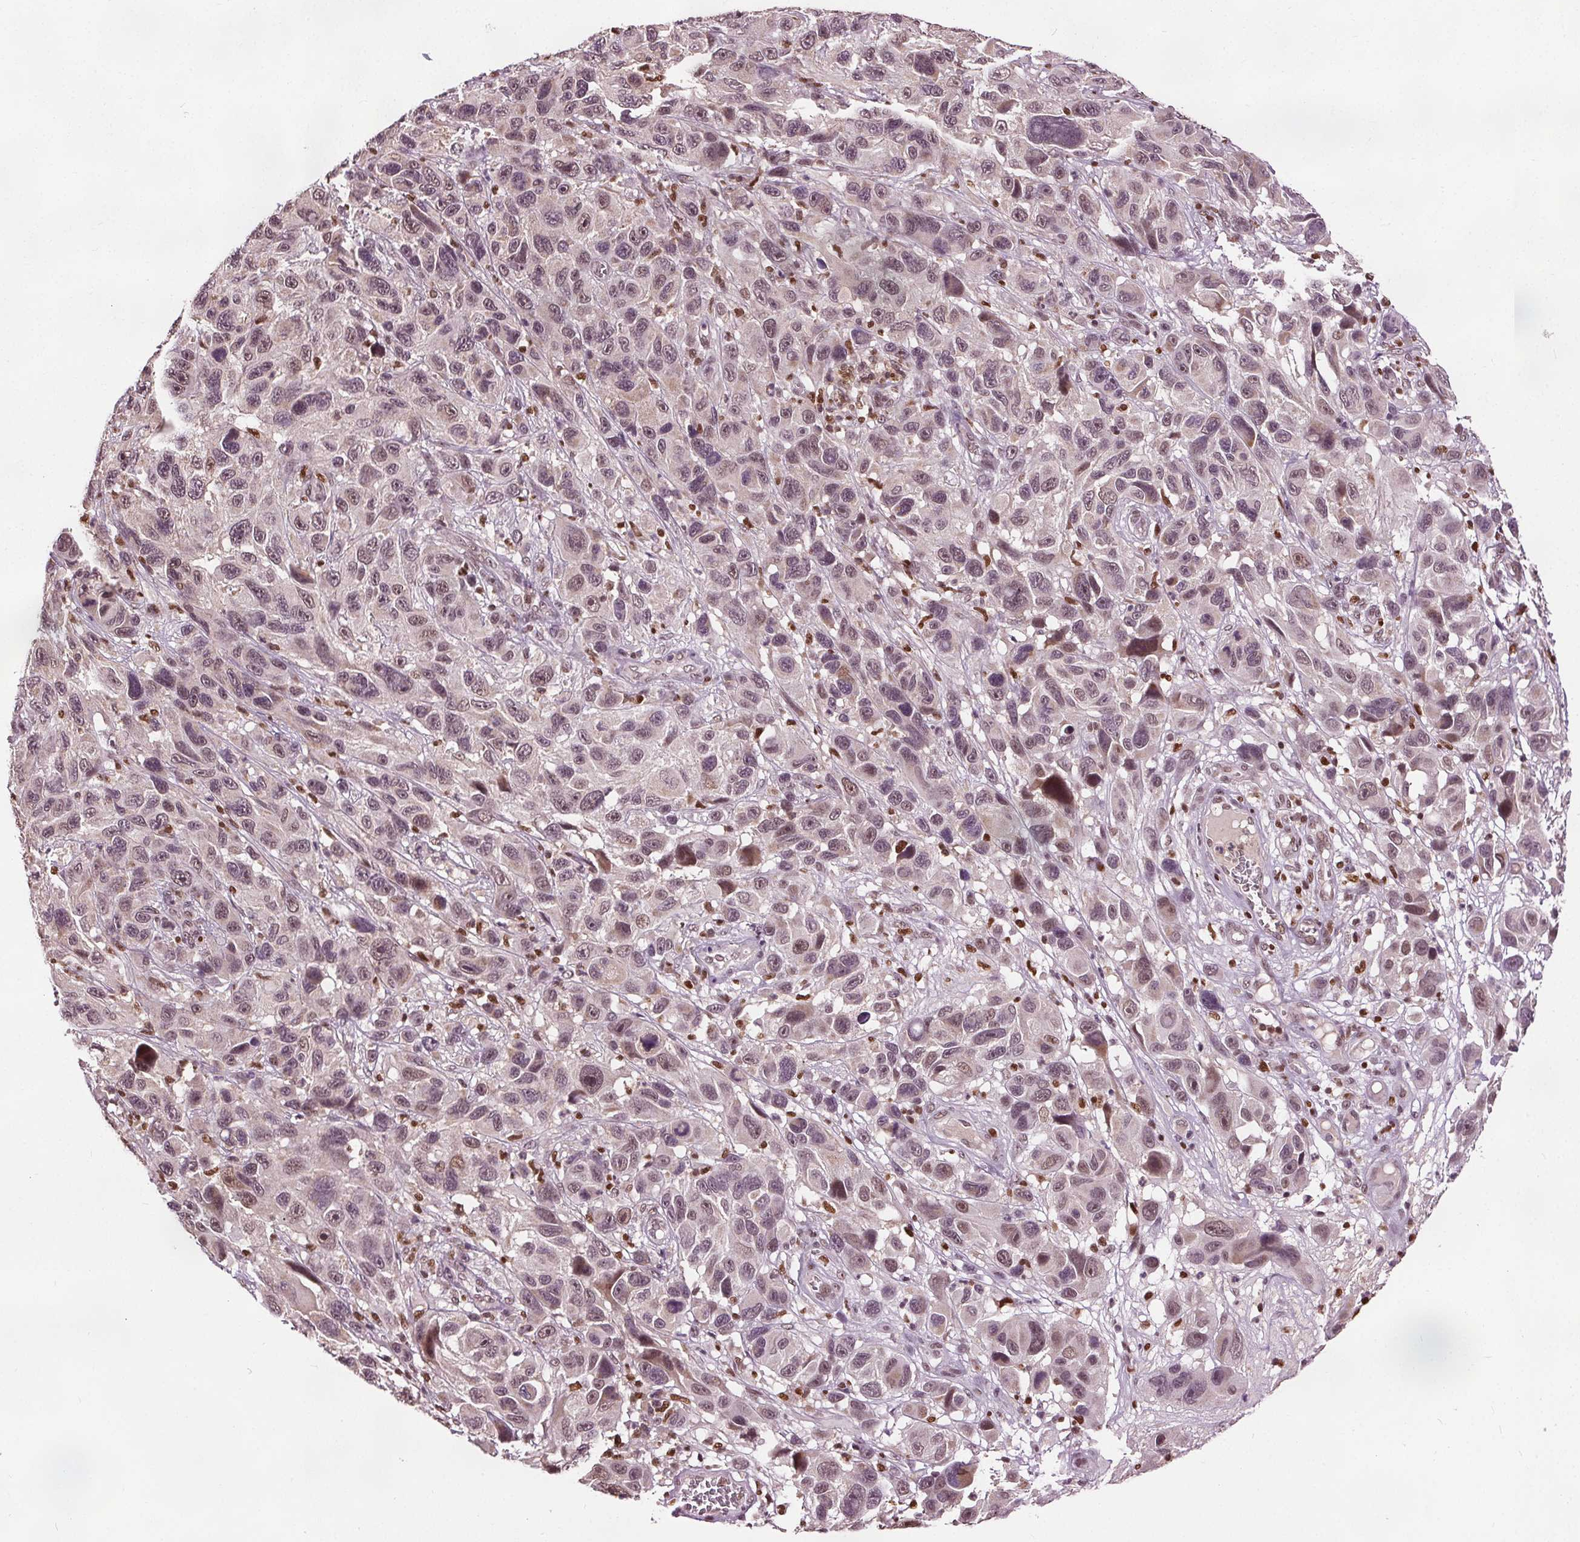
{"staining": {"intensity": "weak", "quantity": "25%-75%", "location": "nuclear"}, "tissue": "melanoma", "cell_type": "Tumor cells", "image_type": "cancer", "snomed": [{"axis": "morphology", "description": "Malignant melanoma, NOS"}, {"axis": "topography", "description": "Skin"}], "caption": "Immunohistochemistry (DAB (3,3'-diaminobenzidine)) staining of human melanoma demonstrates weak nuclear protein positivity in approximately 25%-75% of tumor cells.", "gene": "DDX11", "patient": {"sex": "male", "age": 53}}